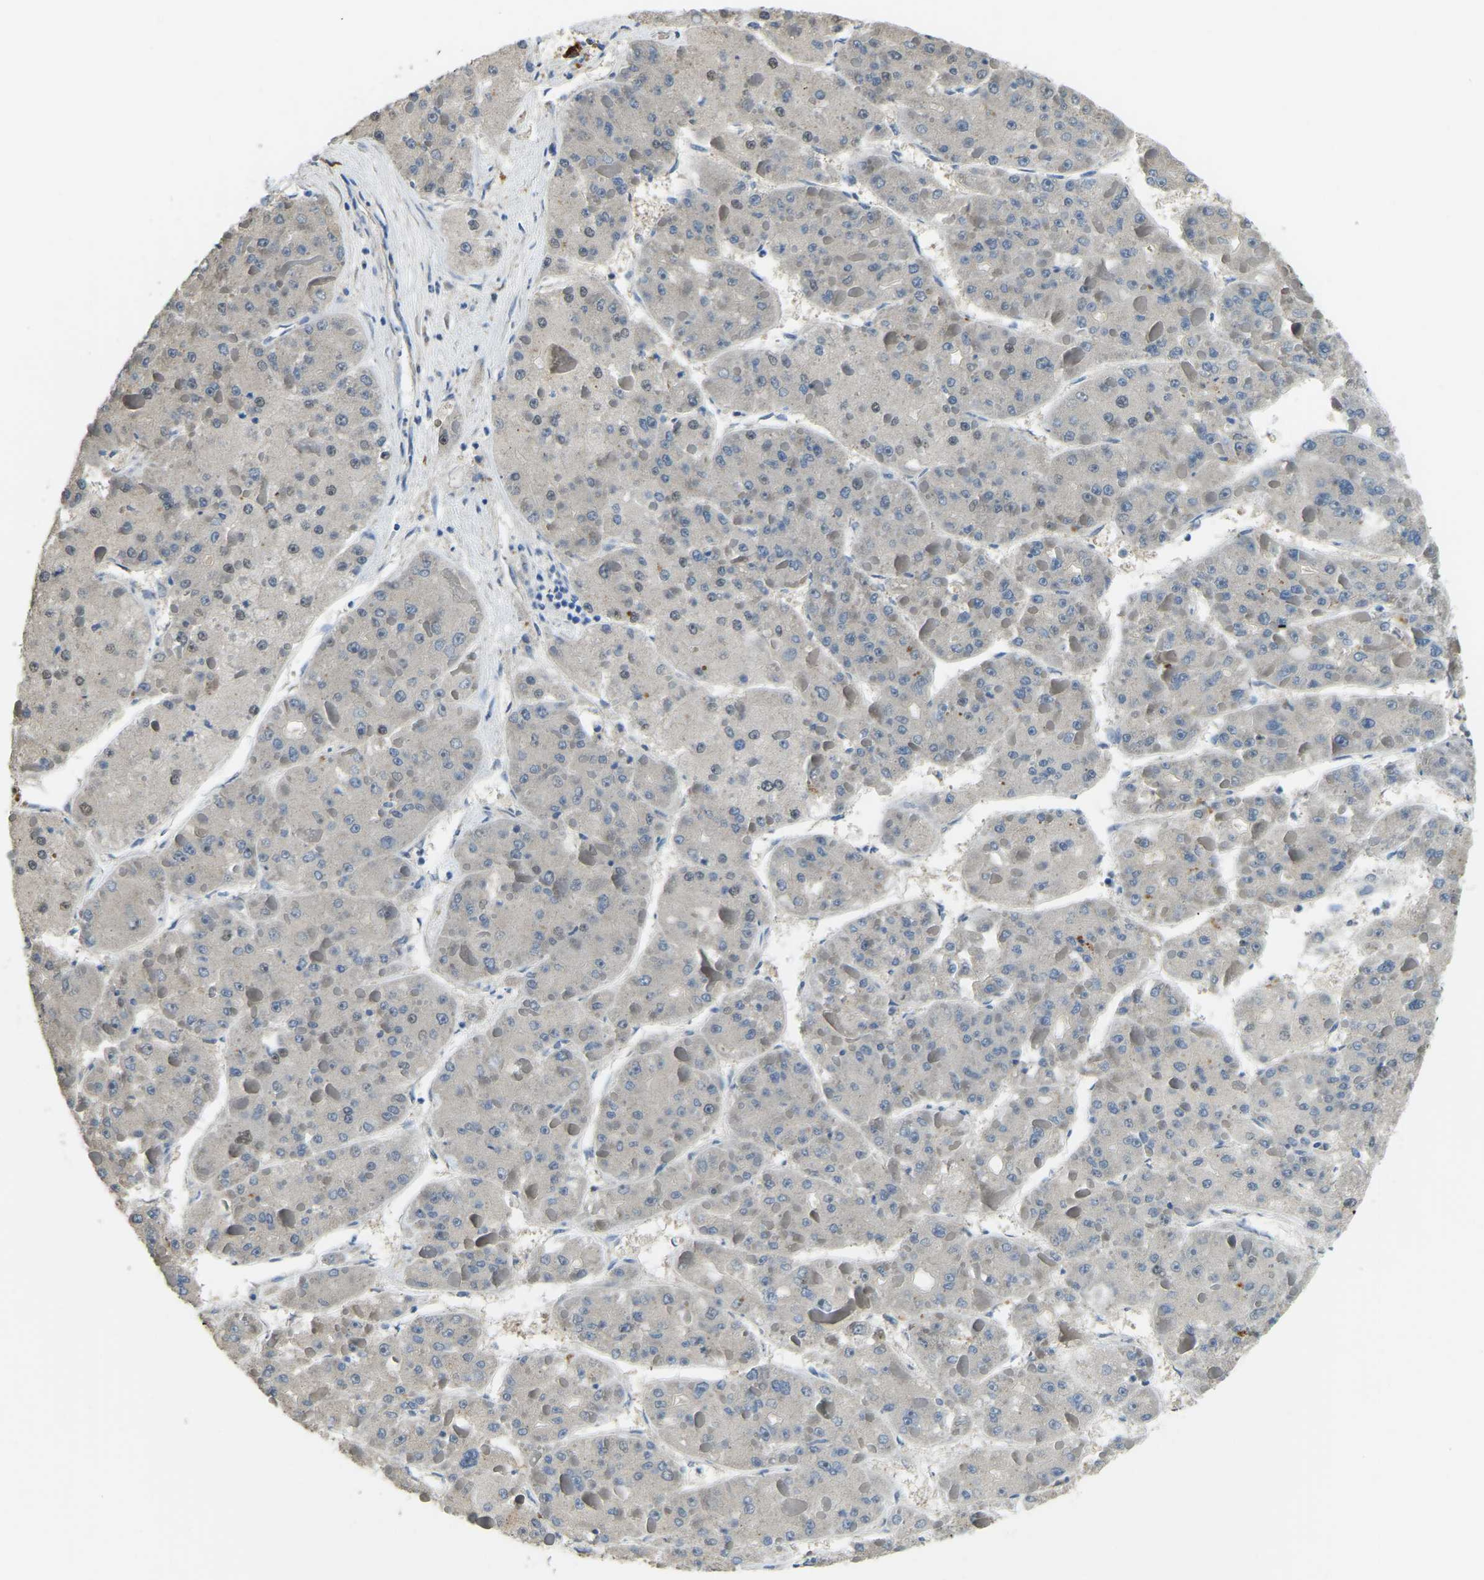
{"staining": {"intensity": "moderate", "quantity": "25%-75%", "location": "nuclear"}, "tissue": "liver cancer", "cell_type": "Tumor cells", "image_type": "cancer", "snomed": [{"axis": "morphology", "description": "Carcinoma, Hepatocellular, NOS"}, {"axis": "topography", "description": "Liver"}], "caption": "Immunohistochemistry micrograph of human liver hepatocellular carcinoma stained for a protein (brown), which displays medium levels of moderate nuclear positivity in approximately 25%-75% of tumor cells.", "gene": "NANS", "patient": {"sex": "female", "age": 73}}